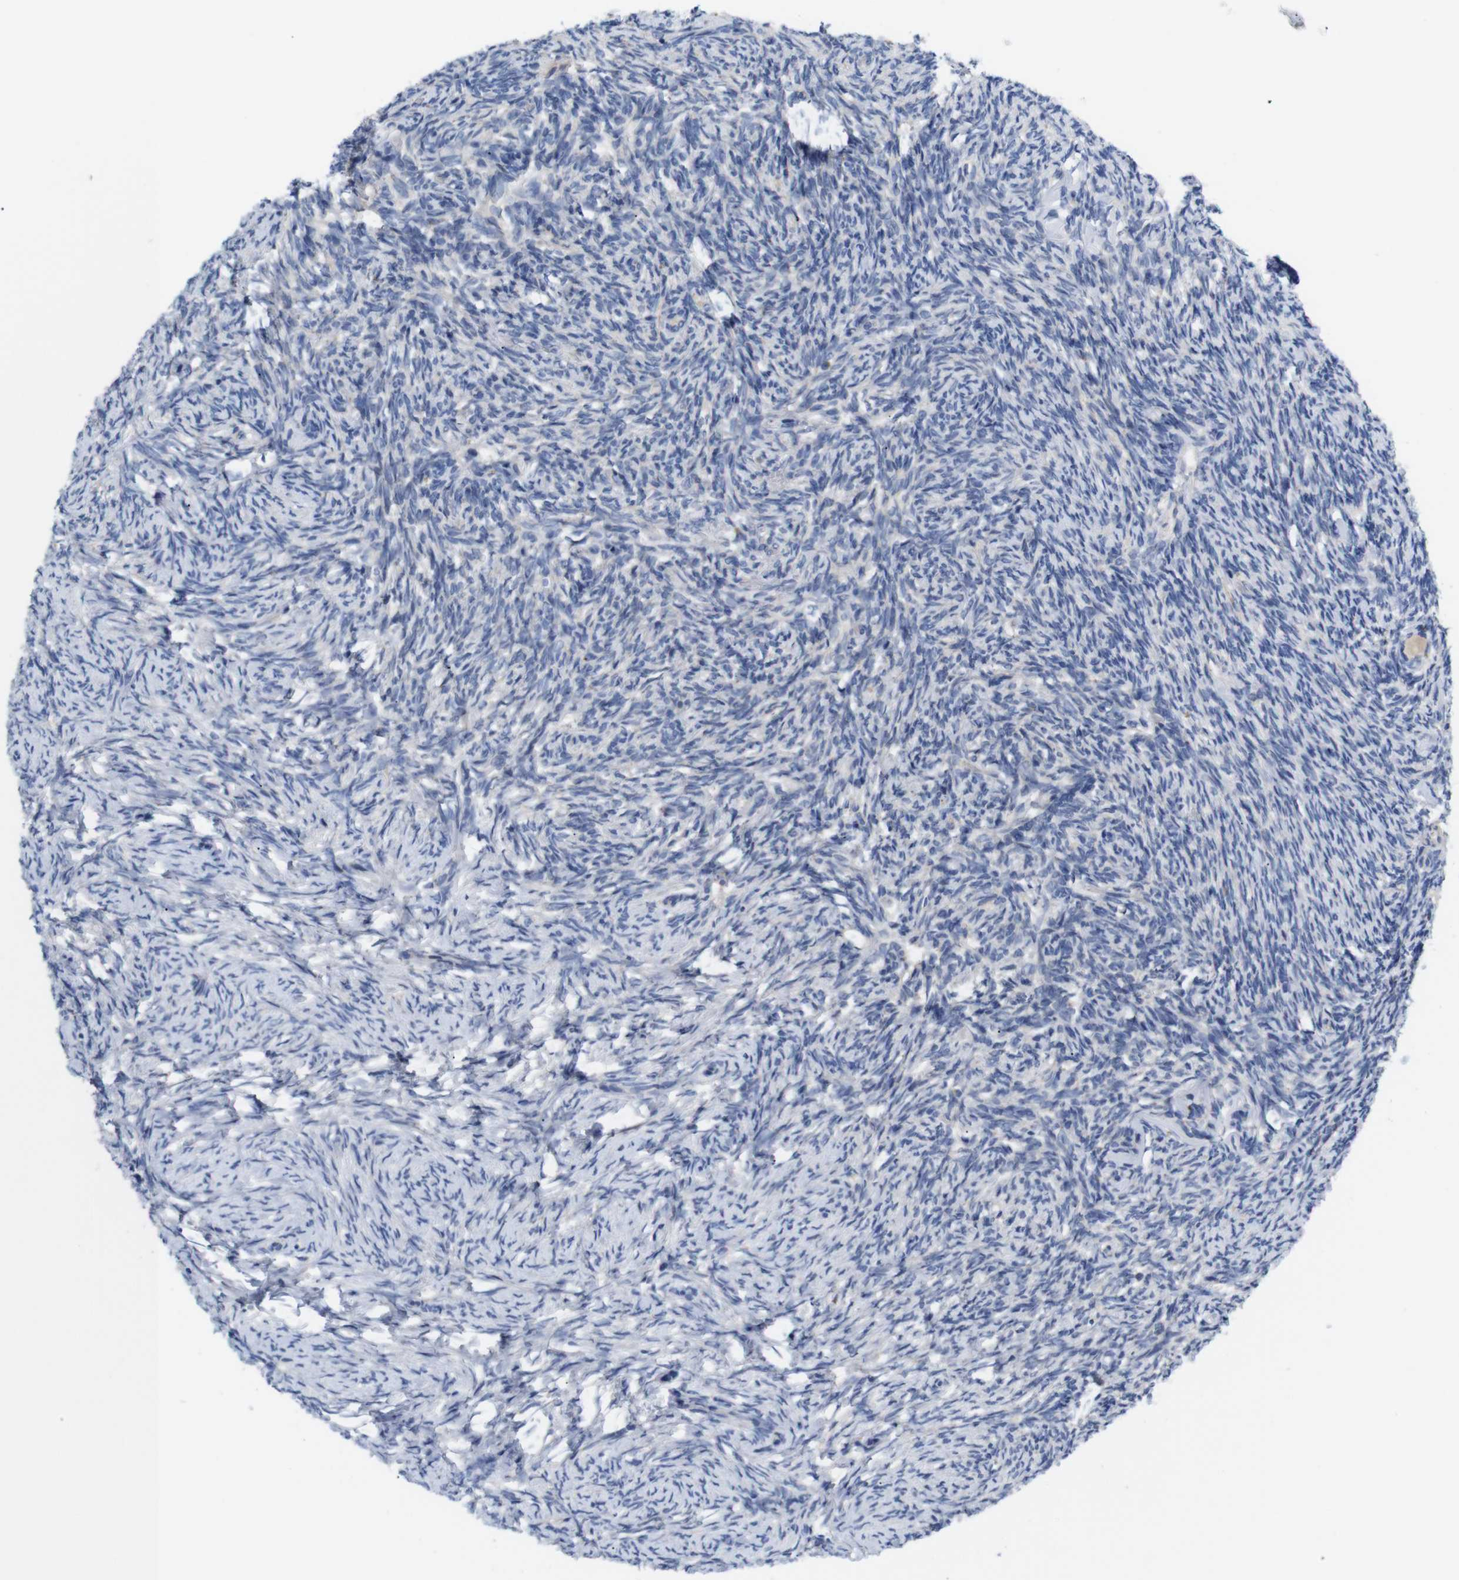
{"staining": {"intensity": "negative", "quantity": "none", "location": "none"}, "tissue": "ovary", "cell_type": "Ovarian stroma cells", "image_type": "normal", "snomed": [{"axis": "morphology", "description": "Normal tissue, NOS"}, {"axis": "topography", "description": "Ovary"}], "caption": "Photomicrograph shows no protein positivity in ovarian stroma cells of unremarkable ovary. Nuclei are stained in blue.", "gene": "LRRC55", "patient": {"sex": "female", "age": 60}}